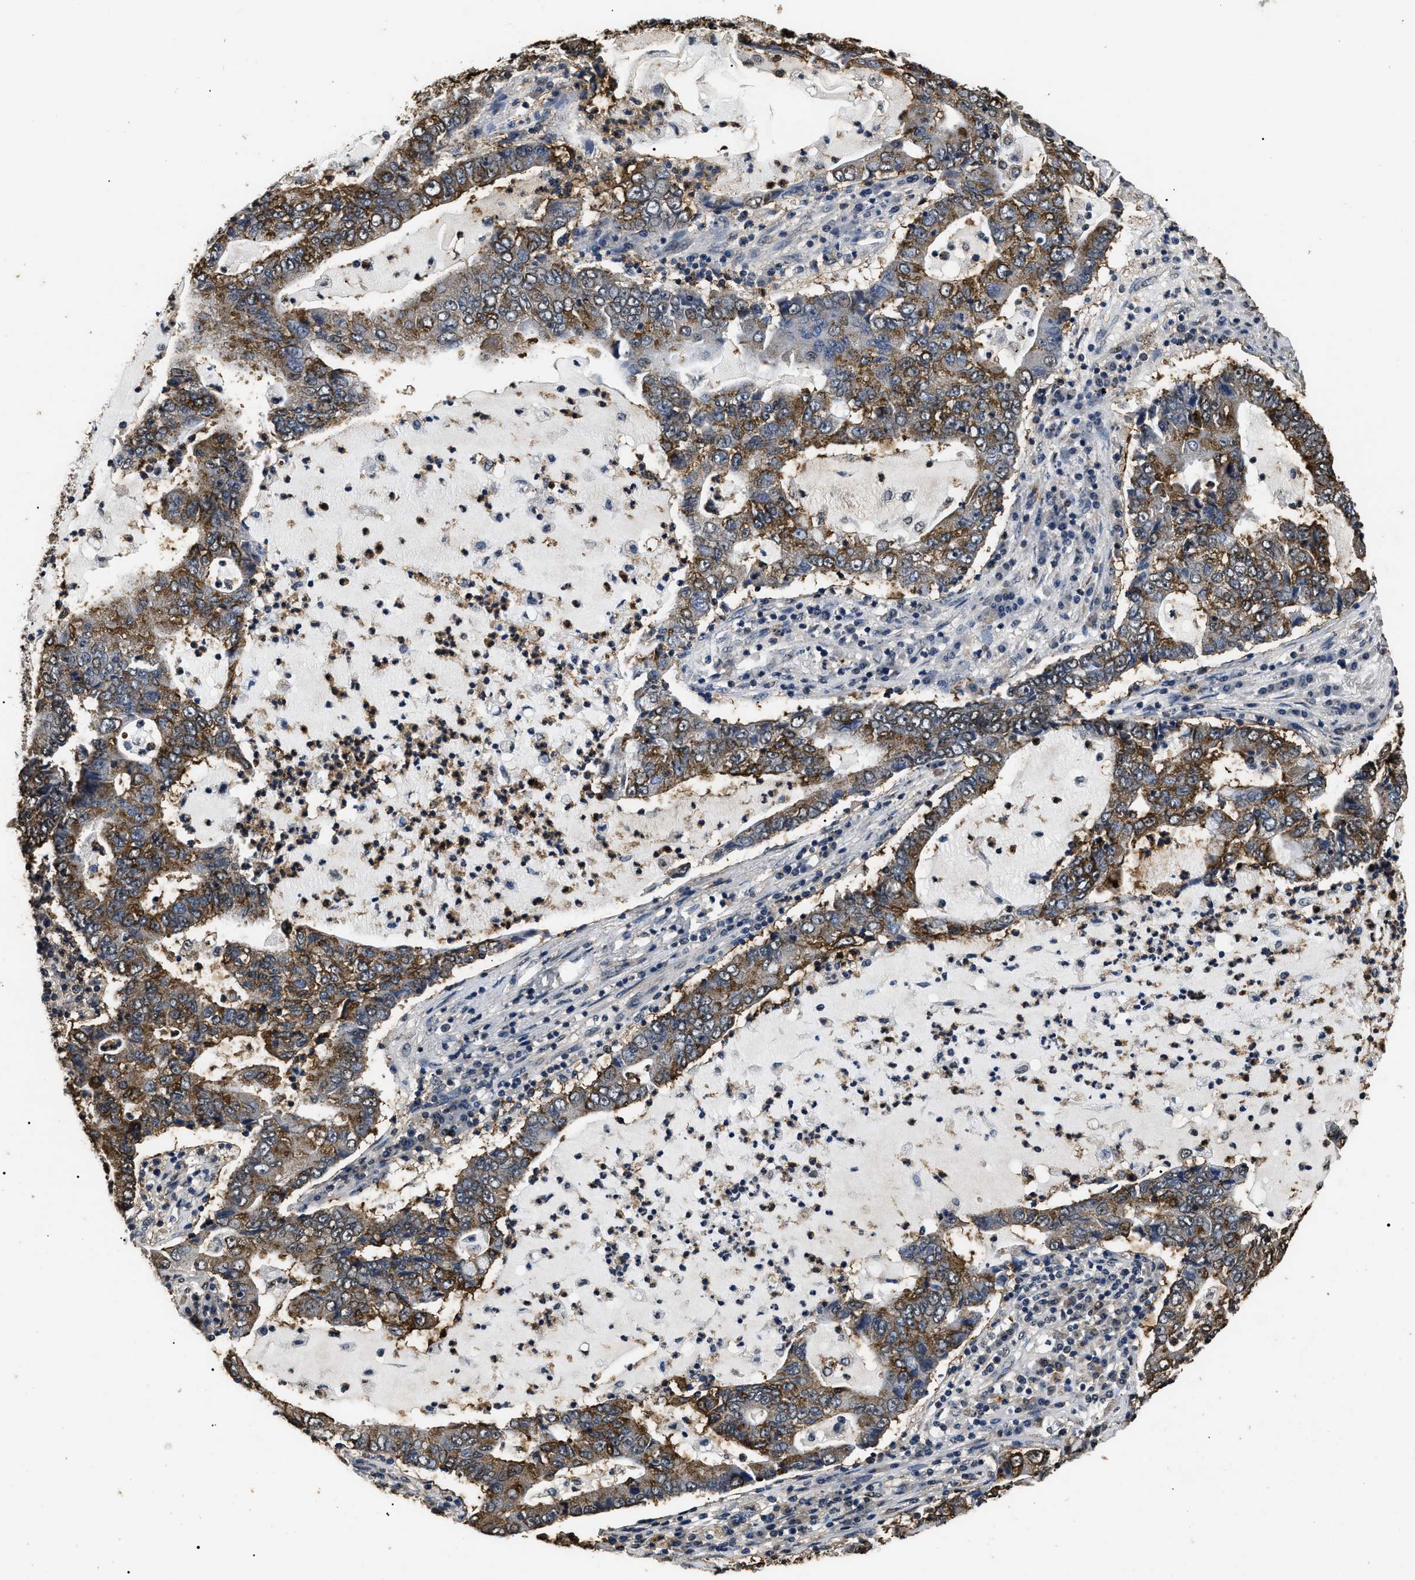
{"staining": {"intensity": "moderate", "quantity": "25%-75%", "location": "cytoplasmic/membranous"}, "tissue": "lung cancer", "cell_type": "Tumor cells", "image_type": "cancer", "snomed": [{"axis": "morphology", "description": "Adenocarcinoma, NOS"}, {"axis": "topography", "description": "Lung"}], "caption": "Human lung adenocarcinoma stained for a protein (brown) reveals moderate cytoplasmic/membranous positive positivity in about 25%-75% of tumor cells.", "gene": "ANP32E", "patient": {"sex": "female", "age": 51}}